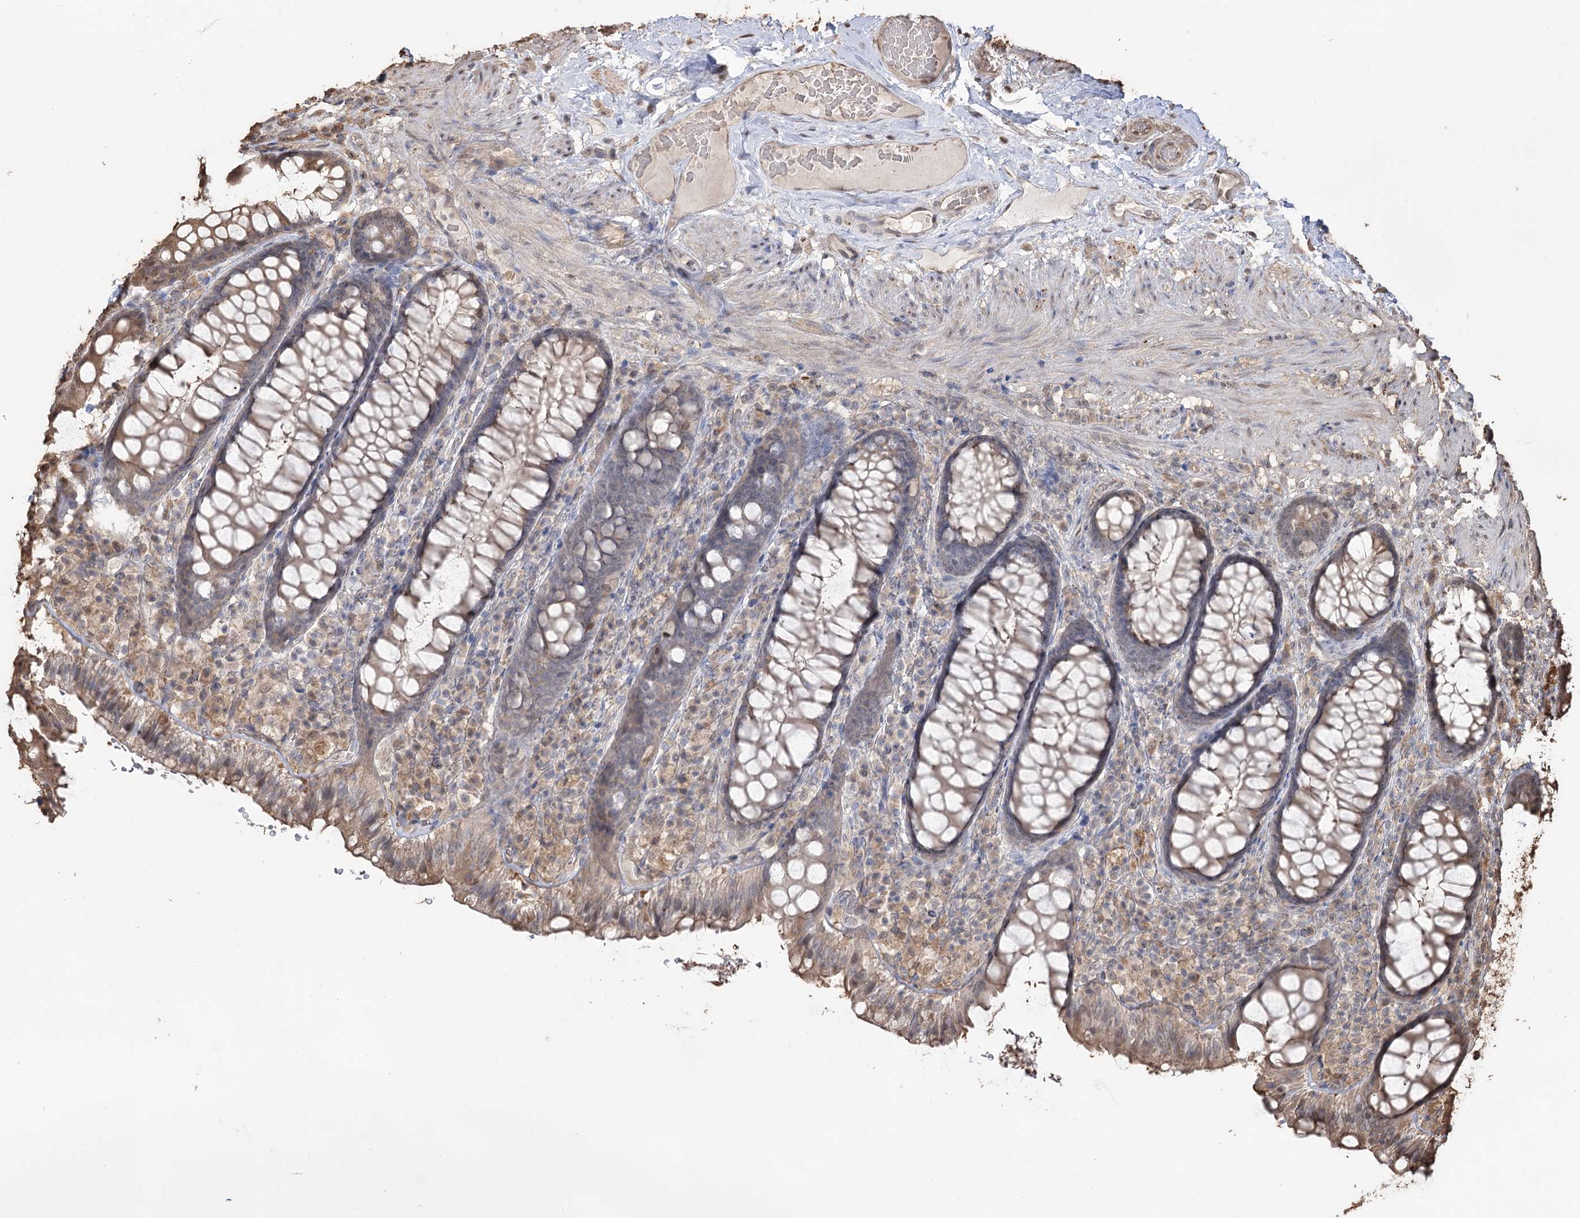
{"staining": {"intensity": "weak", "quantity": "25%-75%", "location": "cytoplasmic/membranous"}, "tissue": "rectum", "cell_type": "Glandular cells", "image_type": "normal", "snomed": [{"axis": "morphology", "description": "Normal tissue, NOS"}, {"axis": "topography", "description": "Rectum"}], "caption": "Immunohistochemical staining of benign rectum reveals low levels of weak cytoplasmic/membranous expression in approximately 25%-75% of glandular cells.", "gene": "PLCH1", "patient": {"sex": "male", "age": 83}}